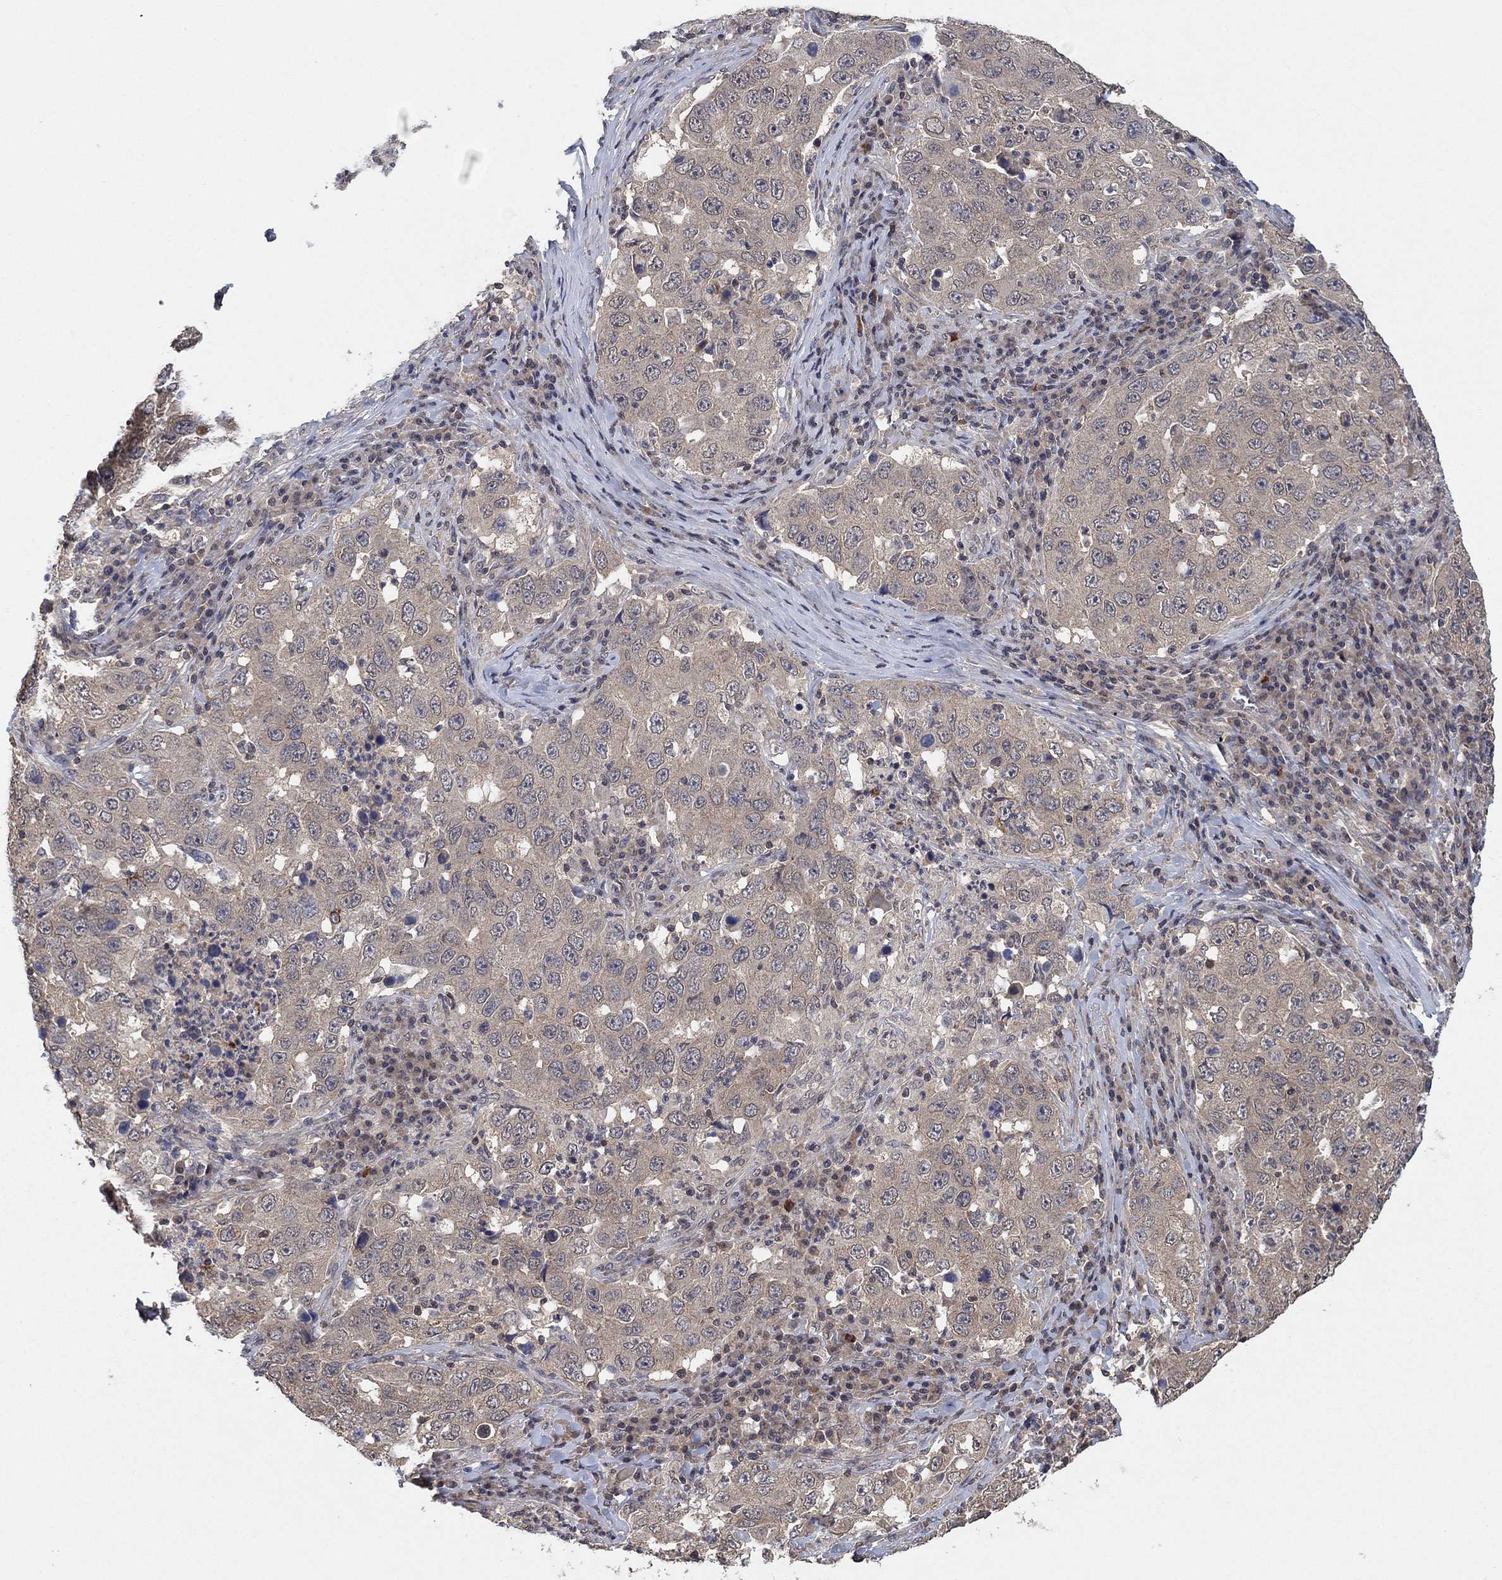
{"staining": {"intensity": "negative", "quantity": "none", "location": "none"}, "tissue": "lung cancer", "cell_type": "Tumor cells", "image_type": "cancer", "snomed": [{"axis": "morphology", "description": "Adenocarcinoma, NOS"}, {"axis": "topography", "description": "Lung"}], "caption": "The image exhibits no significant staining in tumor cells of lung cancer (adenocarcinoma).", "gene": "CCDC43", "patient": {"sex": "male", "age": 73}}